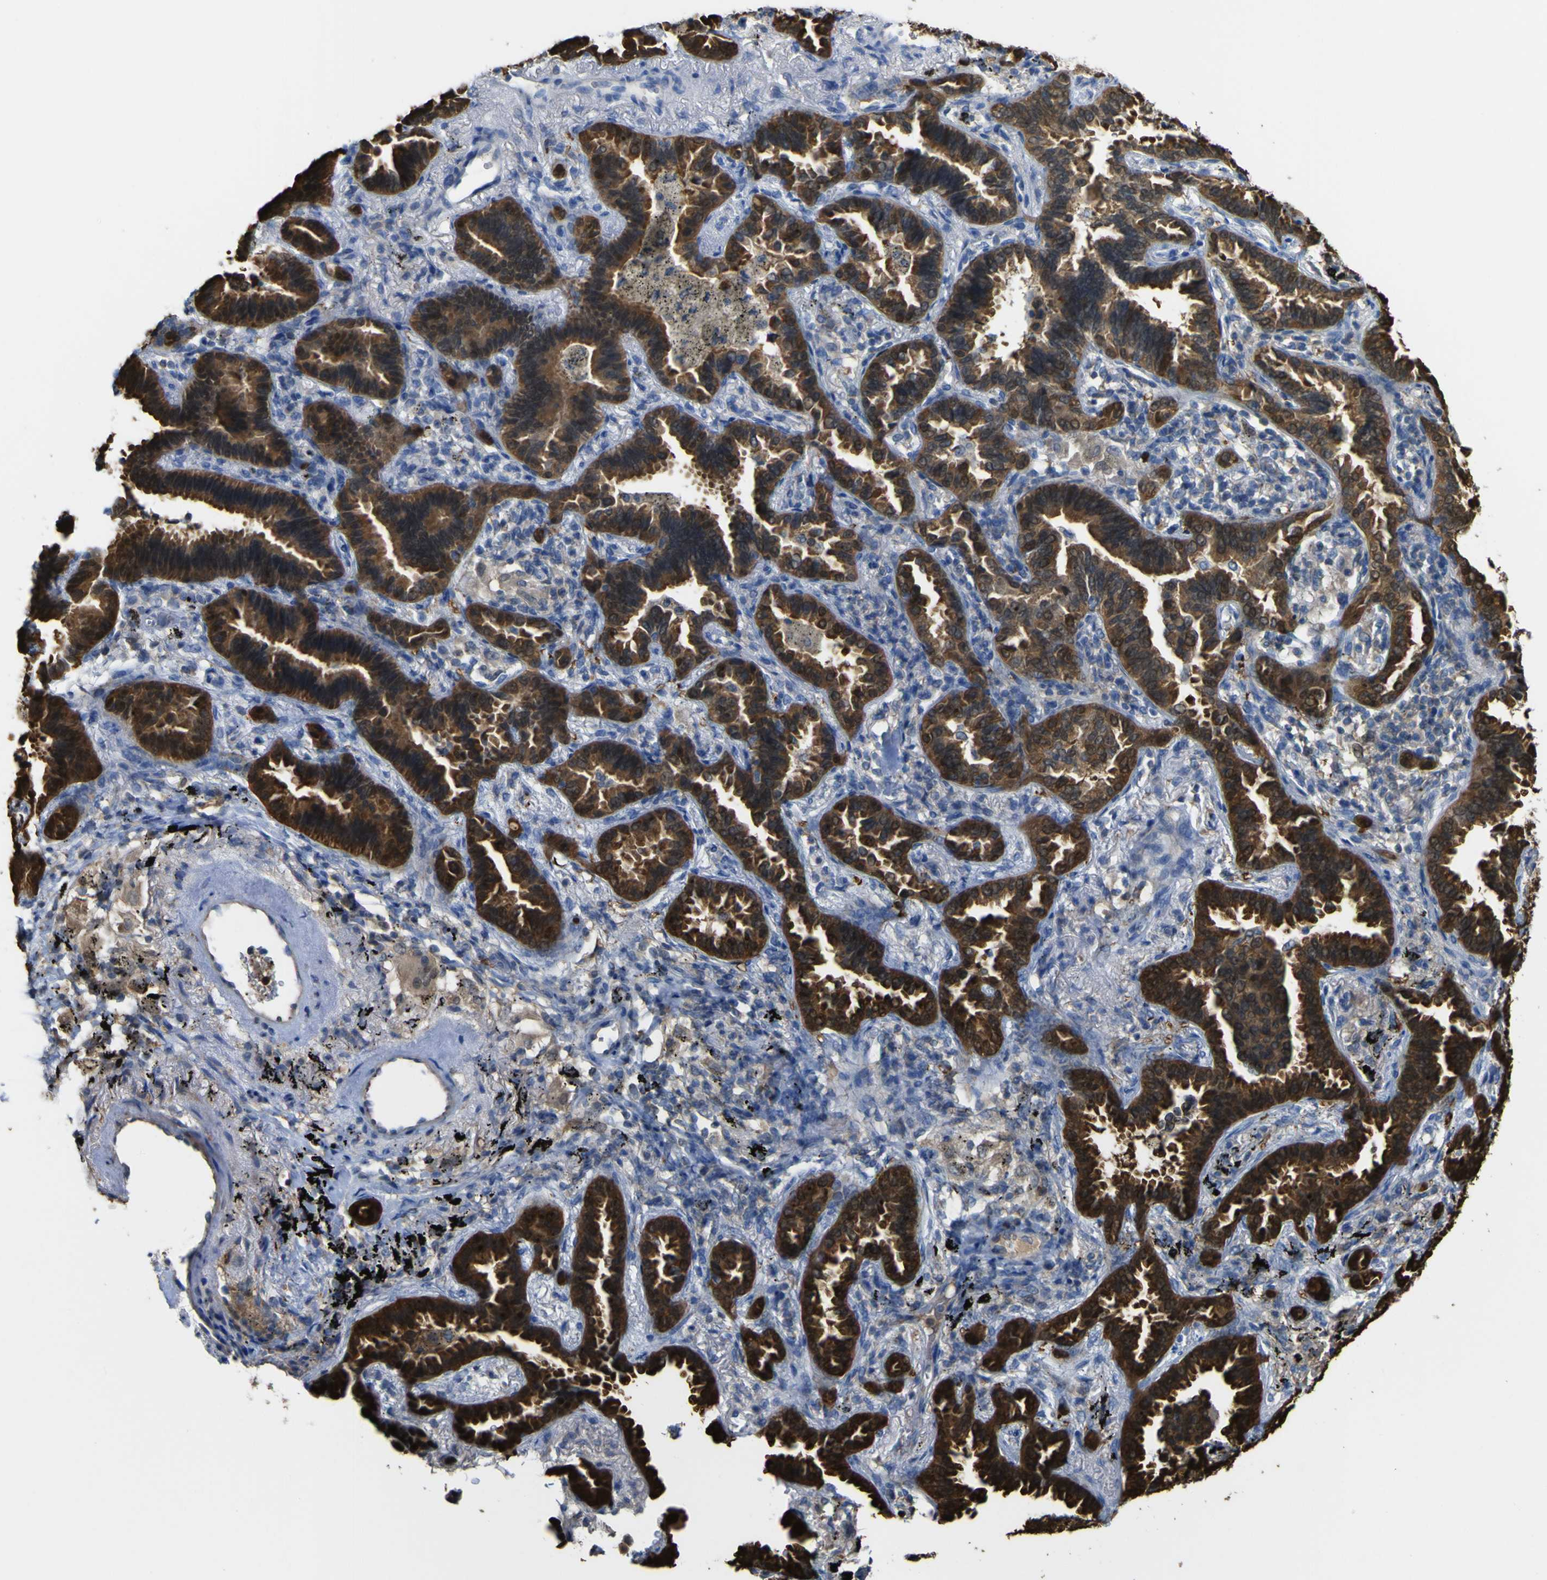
{"staining": {"intensity": "strong", "quantity": ">75%", "location": "cytoplasmic/membranous"}, "tissue": "lung cancer", "cell_type": "Tumor cells", "image_type": "cancer", "snomed": [{"axis": "morphology", "description": "Normal tissue, NOS"}, {"axis": "morphology", "description": "Adenocarcinoma, NOS"}, {"axis": "topography", "description": "Lung"}], "caption": "A high-resolution photomicrograph shows immunohistochemistry staining of lung cancer (adenocarcinoma), which reveals strong cytoplasmic/membranous staining in approximately >75% of tumor cells.", "gene": "ABHD3", "patient": {"sex": "male", "age": 59}}